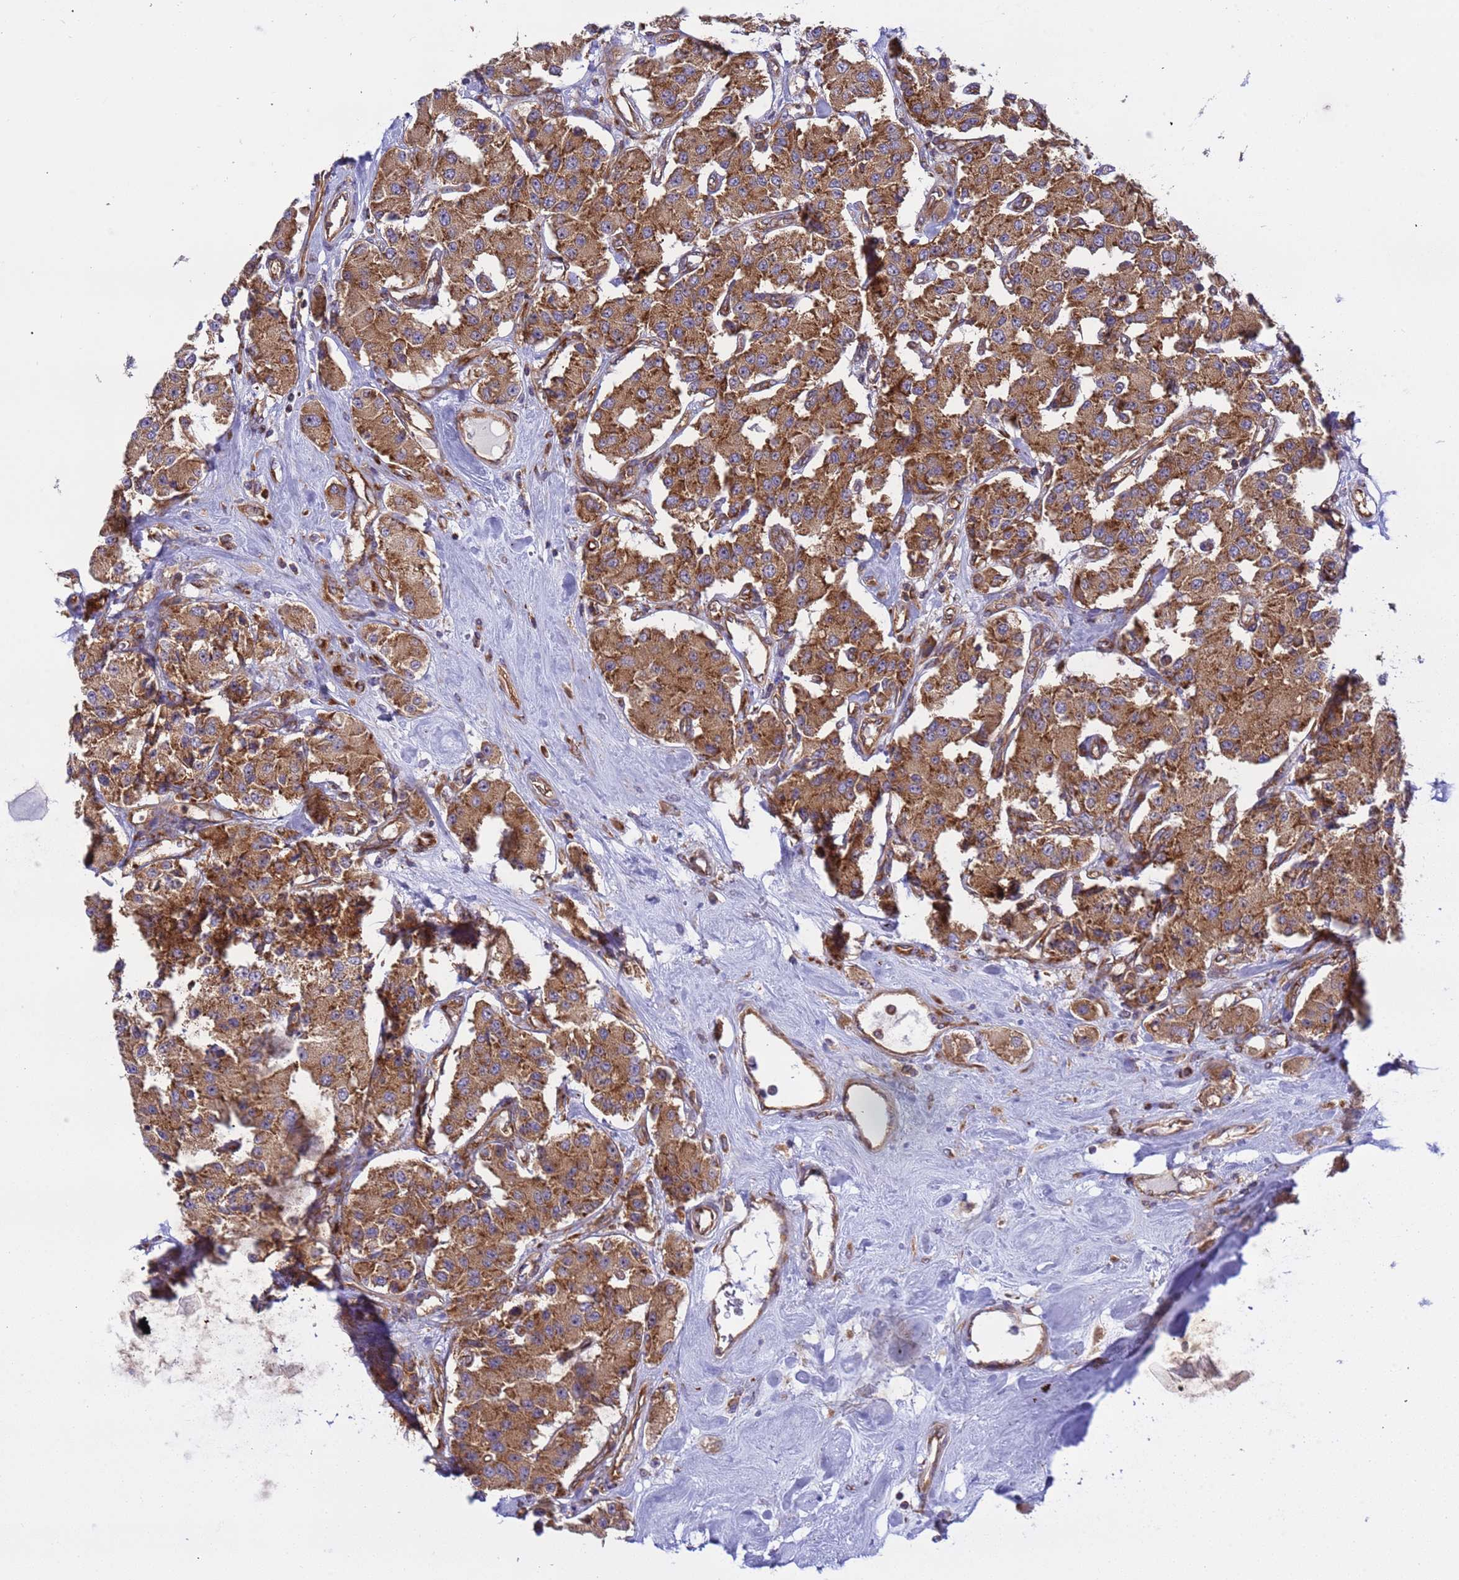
{"staining": {"intensity": "moderate", "quantity": ">75%", "location": "cytoplasmic/membranous"}, "tissue": "carcinoid", "cell_type": "Tumor cells", "image_type": "cancer", "snomed": [{"axis": "morphology", "description": "Carcinoid, malignant, NOS"}, {"axis": "topography", "description": "Pancreas"}], "caption": "An immunohistochemistry (IHC) micrograph of tumor tissue is shown. Protein staining in brown highlights moderate cytoplasmic/membranous positivity in carcinoid within tumor cells.", "gene": "RPL36", "patient": {"sex": "male", "age": 41}}